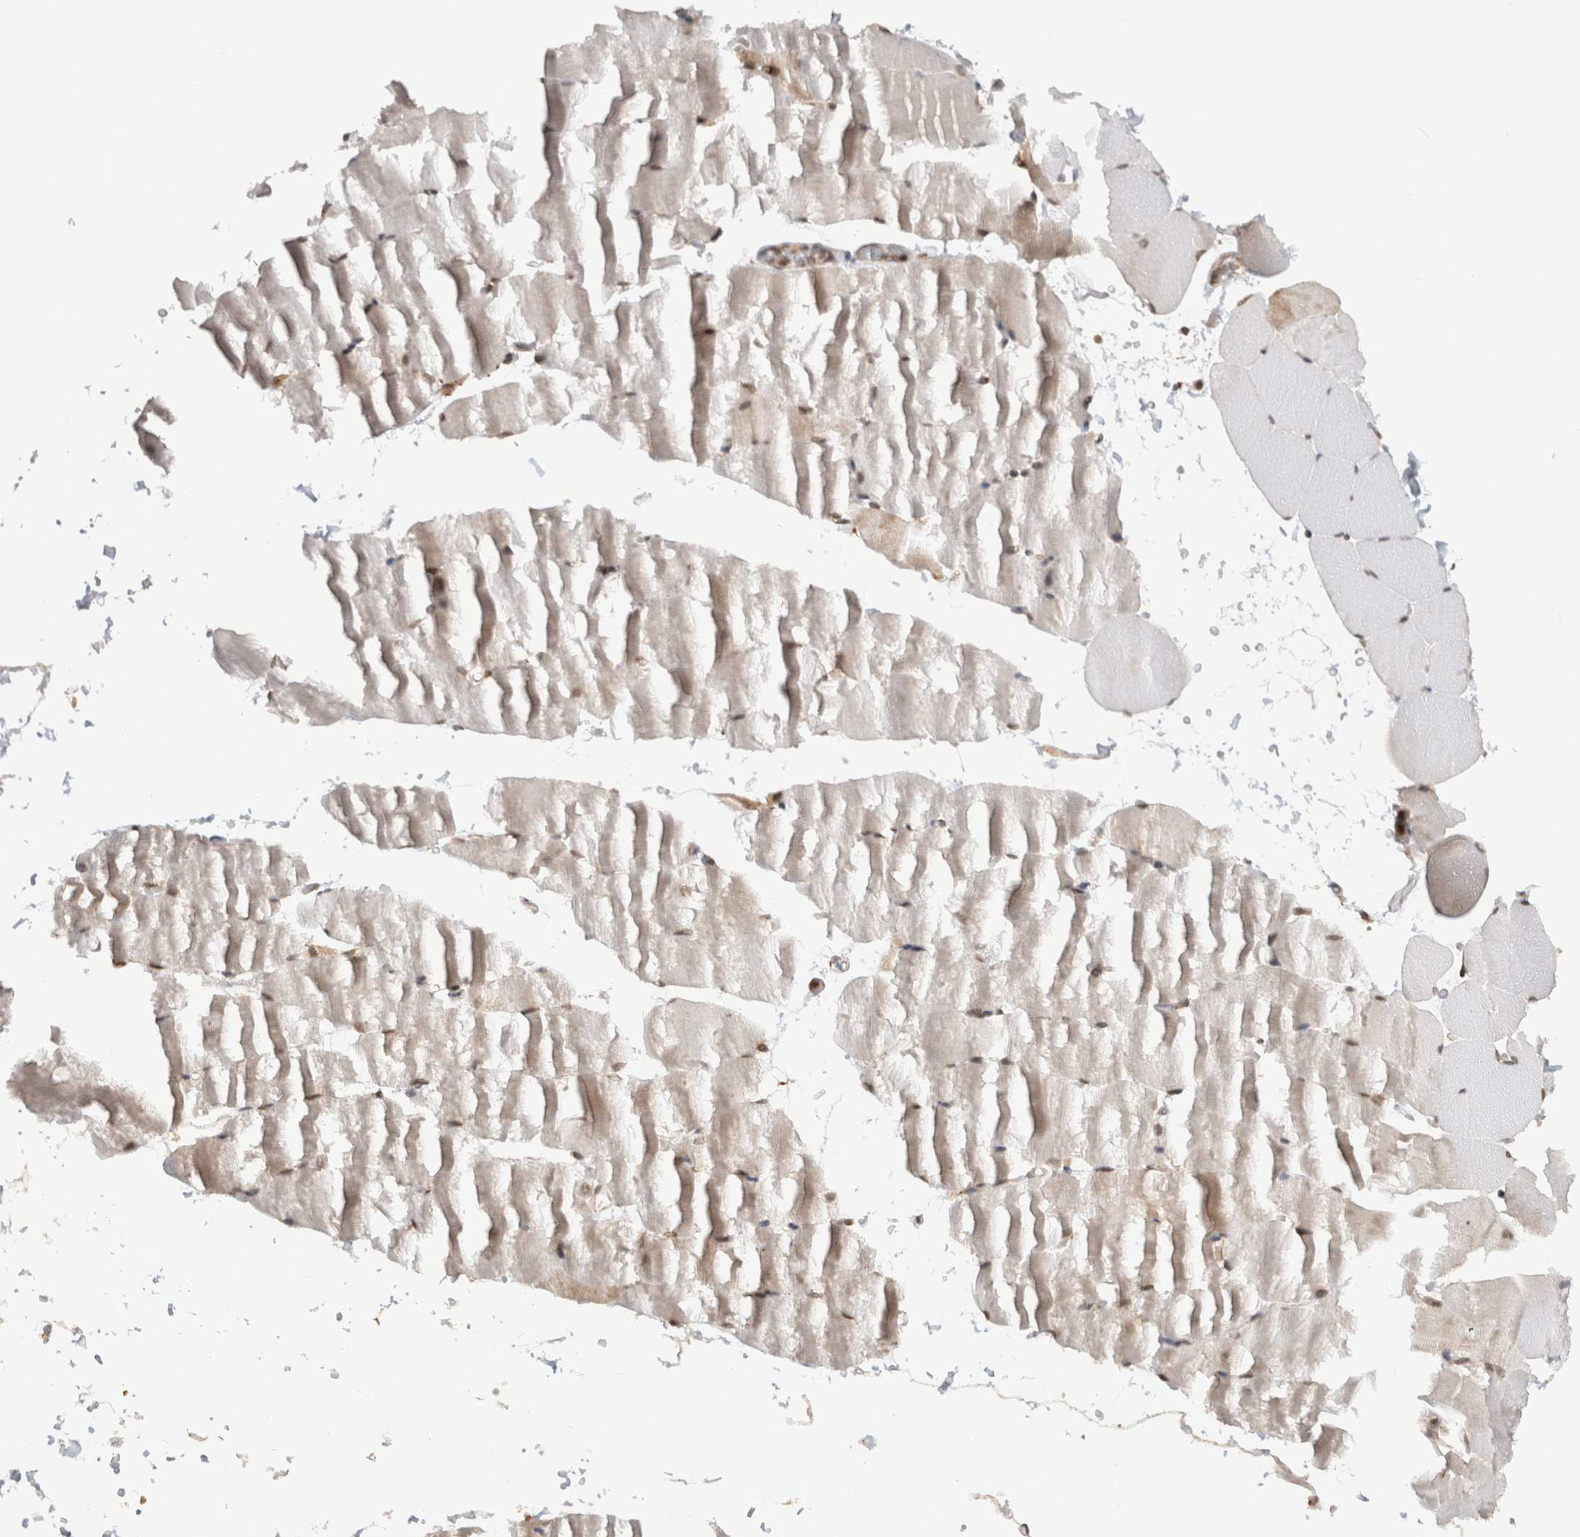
{"staining": {"intensity": "moderate", "quantity": "<25%", "location": "nuclear"}, "tissue": "skeletal muscle", "cell_type": "Myocytes", "image_type": "normal", "snomed": [{"axis": "morphology", "description": "Normal tissue, NOS"}, {"axis": "topography", "description": "Skeletal muscle"}, {"axis": "topography", "description": "Parathyroid gland"}], "caption": "Moderate nuclear expression is appreciated in about <25% of myocytes in unremarkable skeletal muscle. (DAB (3,3'-diaminobenzidine) IHC with brightfield microscopy, high magnification).", "gene": "MS4A7", "patient": {"sex": "female", "age": 37}}